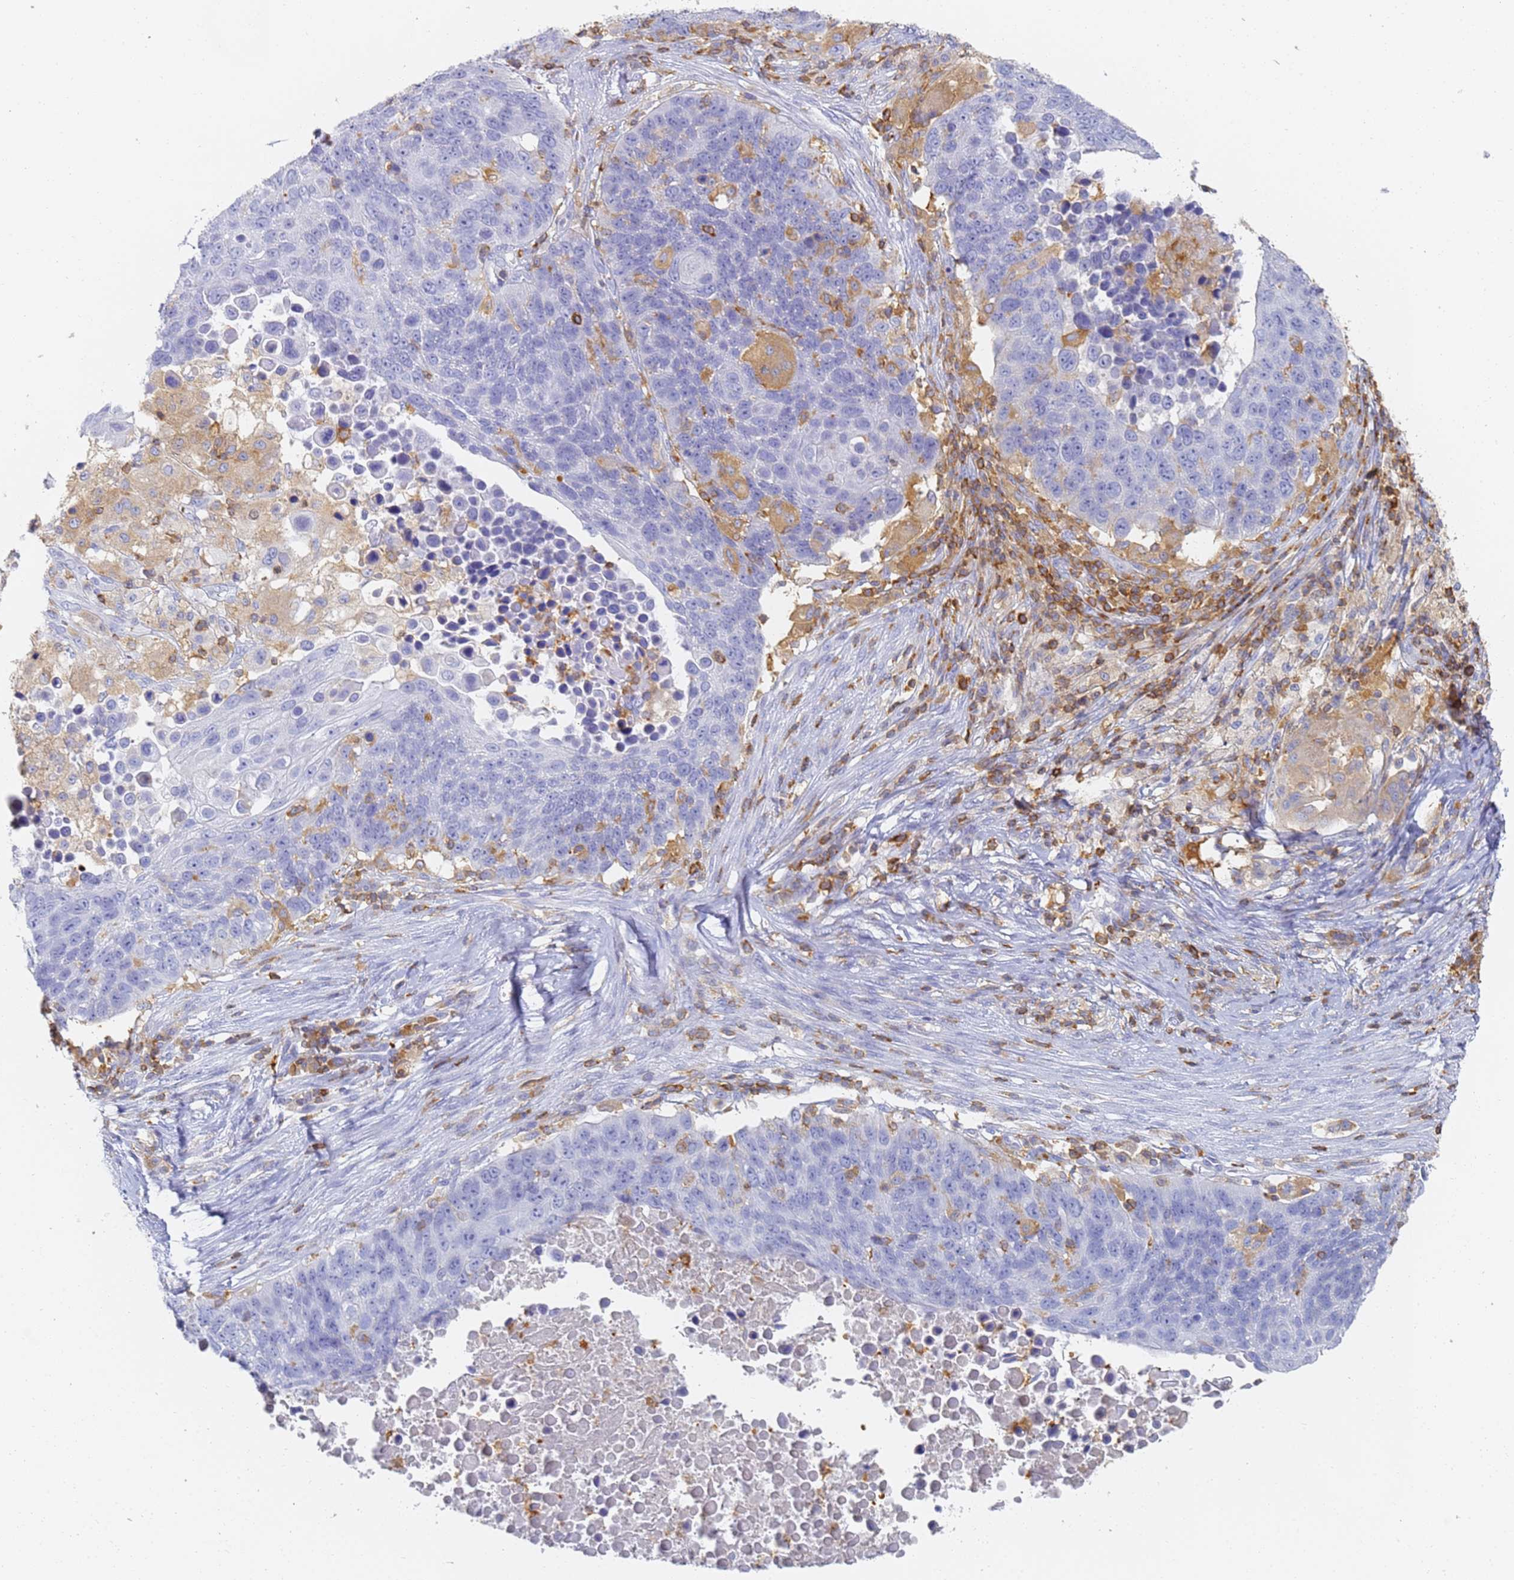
{"staining": {"intensity": "negative", "quantity": "none", "location": "none"}, "tissue": "lung cancer", "cell_type": "Tumor cells", "image_type": "cancer", "snomed": [{"axis": "morphology", "description": "Normal tissue, NOS"}, {"axis": "morphology", "description": "Squamous cell carcinoma, NOS"}, {"axis": "topography", "description": "Lymph node"}, {"axis": "topography", "description": "Lung"}], "caption": "DAB immunohistochemical staining of human lung cancer shows no significant positivity in tumor cells.", "gene": "BIN2", "patient": {"sex": "male", "age": 66}}